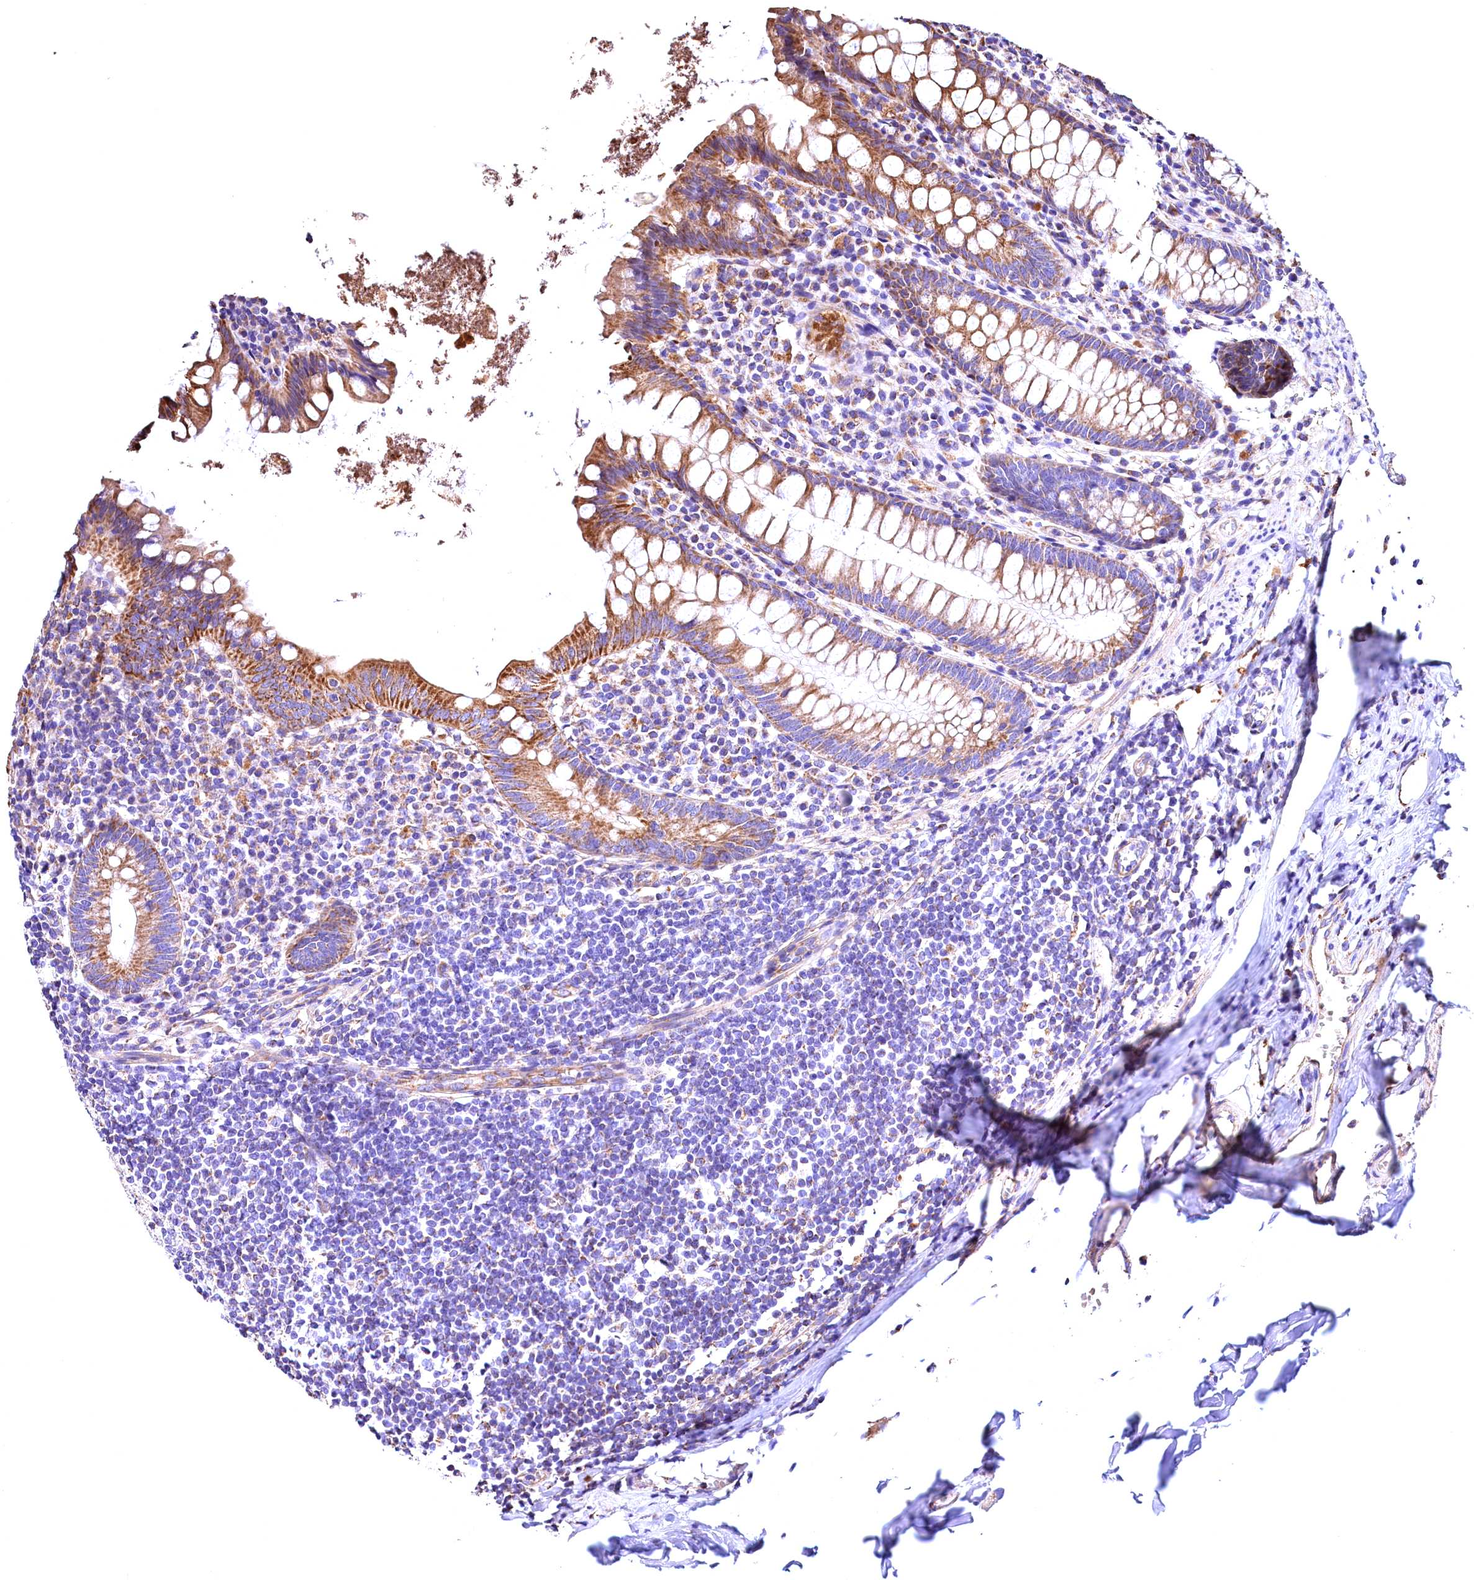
{"staining": {"intensity": "strong", "quantity": ">75%", "location": "cytoplasmic/membranous"}, "tissue": "appendix", "cell_type": "Glandular cells", "image_type": "normal", "snomed": [{"axis": "morphology", "description": "Normal tissue, NOS"}, {"axis": "topography", "description": "Appendix"}], "caption": "Immunohistochemistry micrograph of unremarkable human appendix stained for a protein (brown), which exhibits high levels of strong cytoplasmic/membranous positivity in about >75% of glandular cells.", "gene": "ACAA2", "patient": {"sex": "female", "age": 51}}